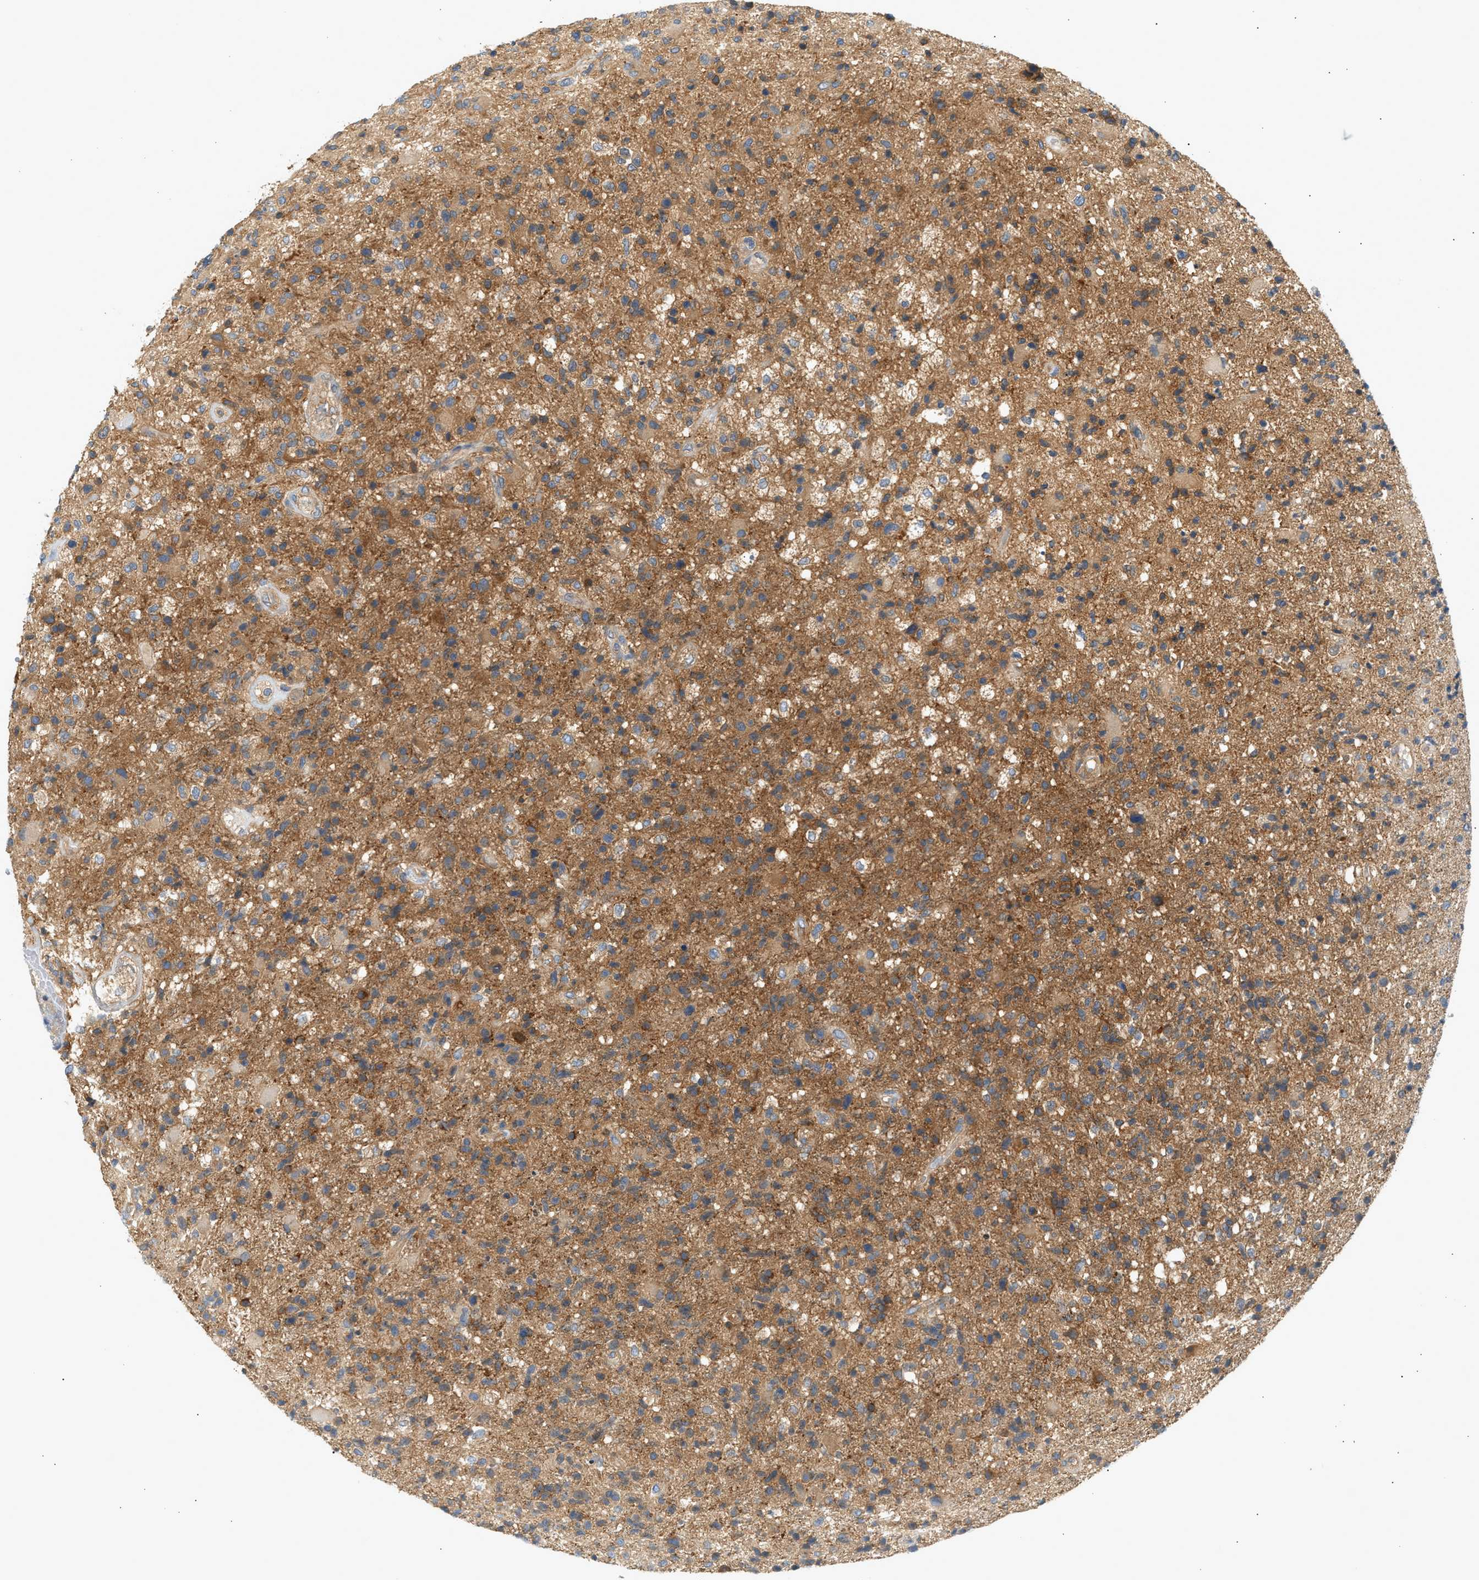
{"staining": {"intensity": "moderate", "quantity": ">75%", "location": "cytoplasmic/membranous"}, "tissue": "glioma", "cell_type": "Tumor cells", "image_type": "cancer", "snomed": [{"axis": "morphology", "description": "Glioma, malignant, High grade"}, {"axis": "topography", "description": "Brain"}], "caption": "The histopathology image shows staining of malignant glioma (high-grade), revealing moderate cytoplasmic/membranous protein positivity (brown color) within tumor cells.", "gene": "PAFAH1B1", "patient": {"sex": "male", "age": 72}}